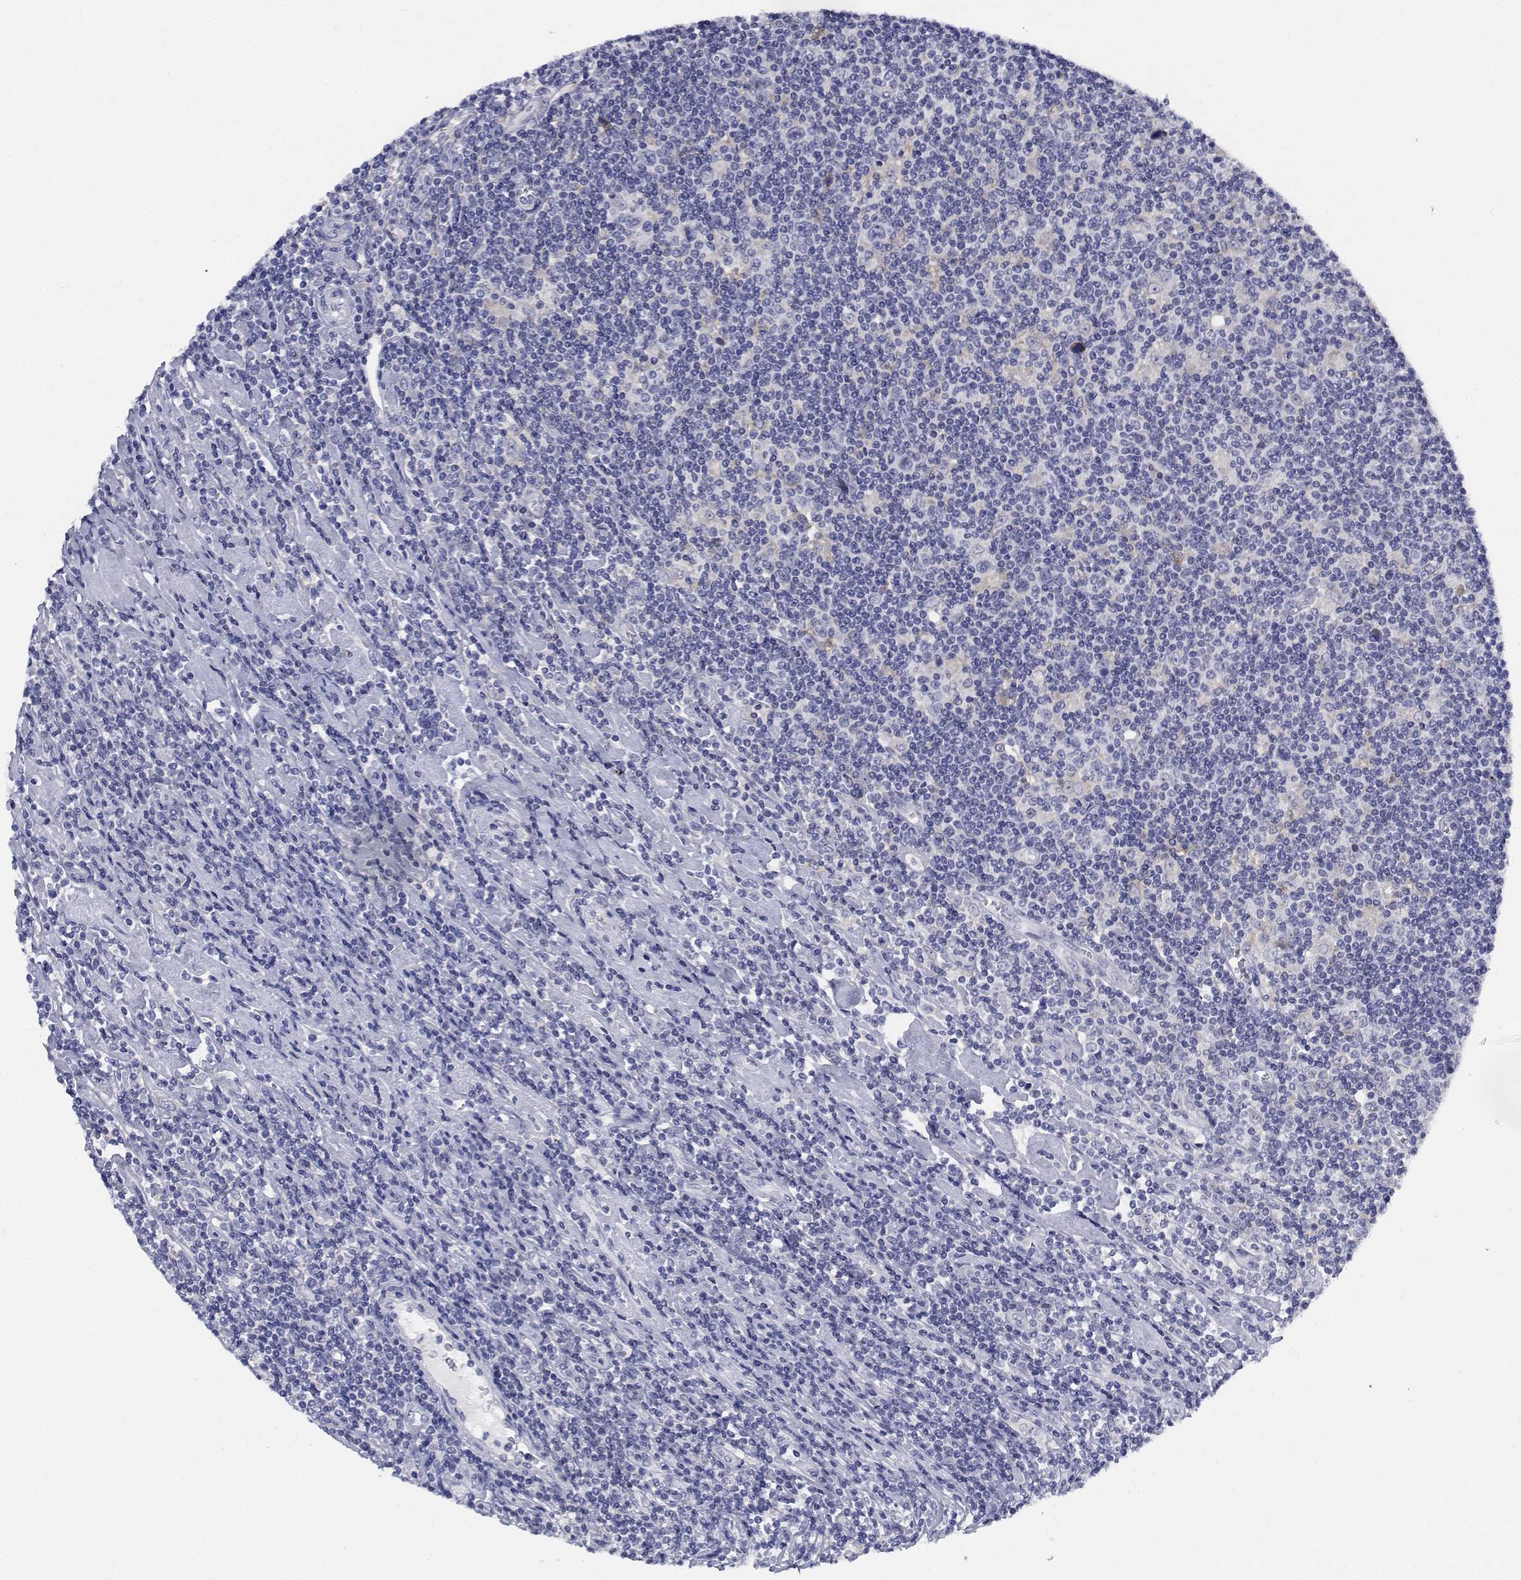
{"staining": {"intensity": "negative", "quantity": "none", "location": "none"}, "tissue": "lymphoma", "cell_type": "Tumor cells", "image_type": "cancer", "snomed": [{"axis": "morphology", "description": "Hodgkin's disease, NOS"}, {"axis": "topography", "description": "Lymph node"}], "caption": "Immunohistochemical staining of human lymphoma exhibits no significant staining in tumor cells.", "gene": "CDHR3", "patient": {"sex": "male", "age": 40}}